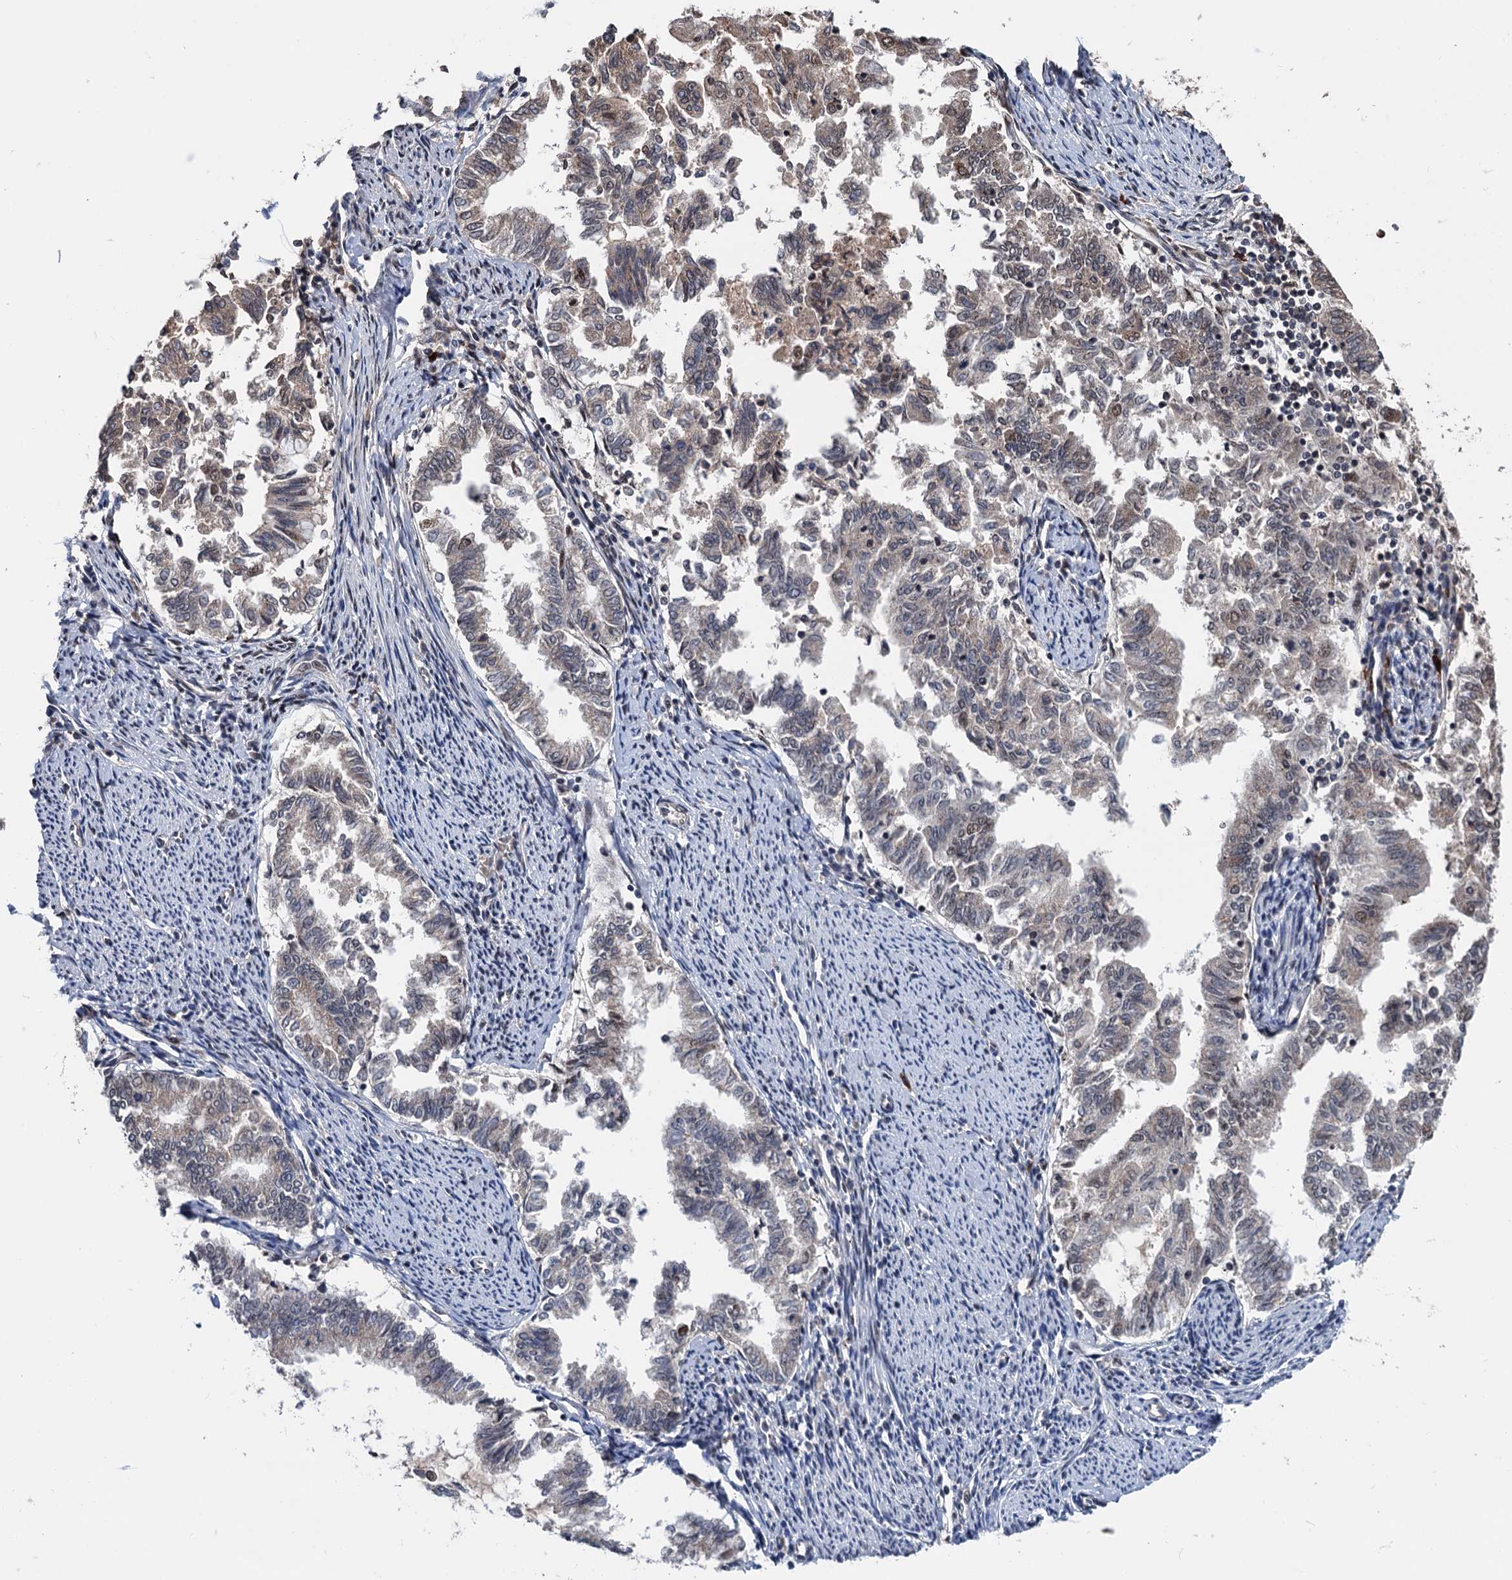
{"staining": {"intensity": "weak", "quantity": "<25%", "location": "cytoplasmic/membranous"}, "tissue": "endometrial cancer", "cell_type": "Tumor cells", "image_type": "cancer", "snomed": [{"axis": "morphology", "description": "Adenocarcinoma, NOS"}, {"axis": "topography", "description": "Endometrium"}], "caption": "DAB immunohistochemical staining of adenocarcinoma (endometrial) shows no significant expression in tumor cells.", "gene": "RASSF4", "patient": {"sex": "female", "age": 79}}